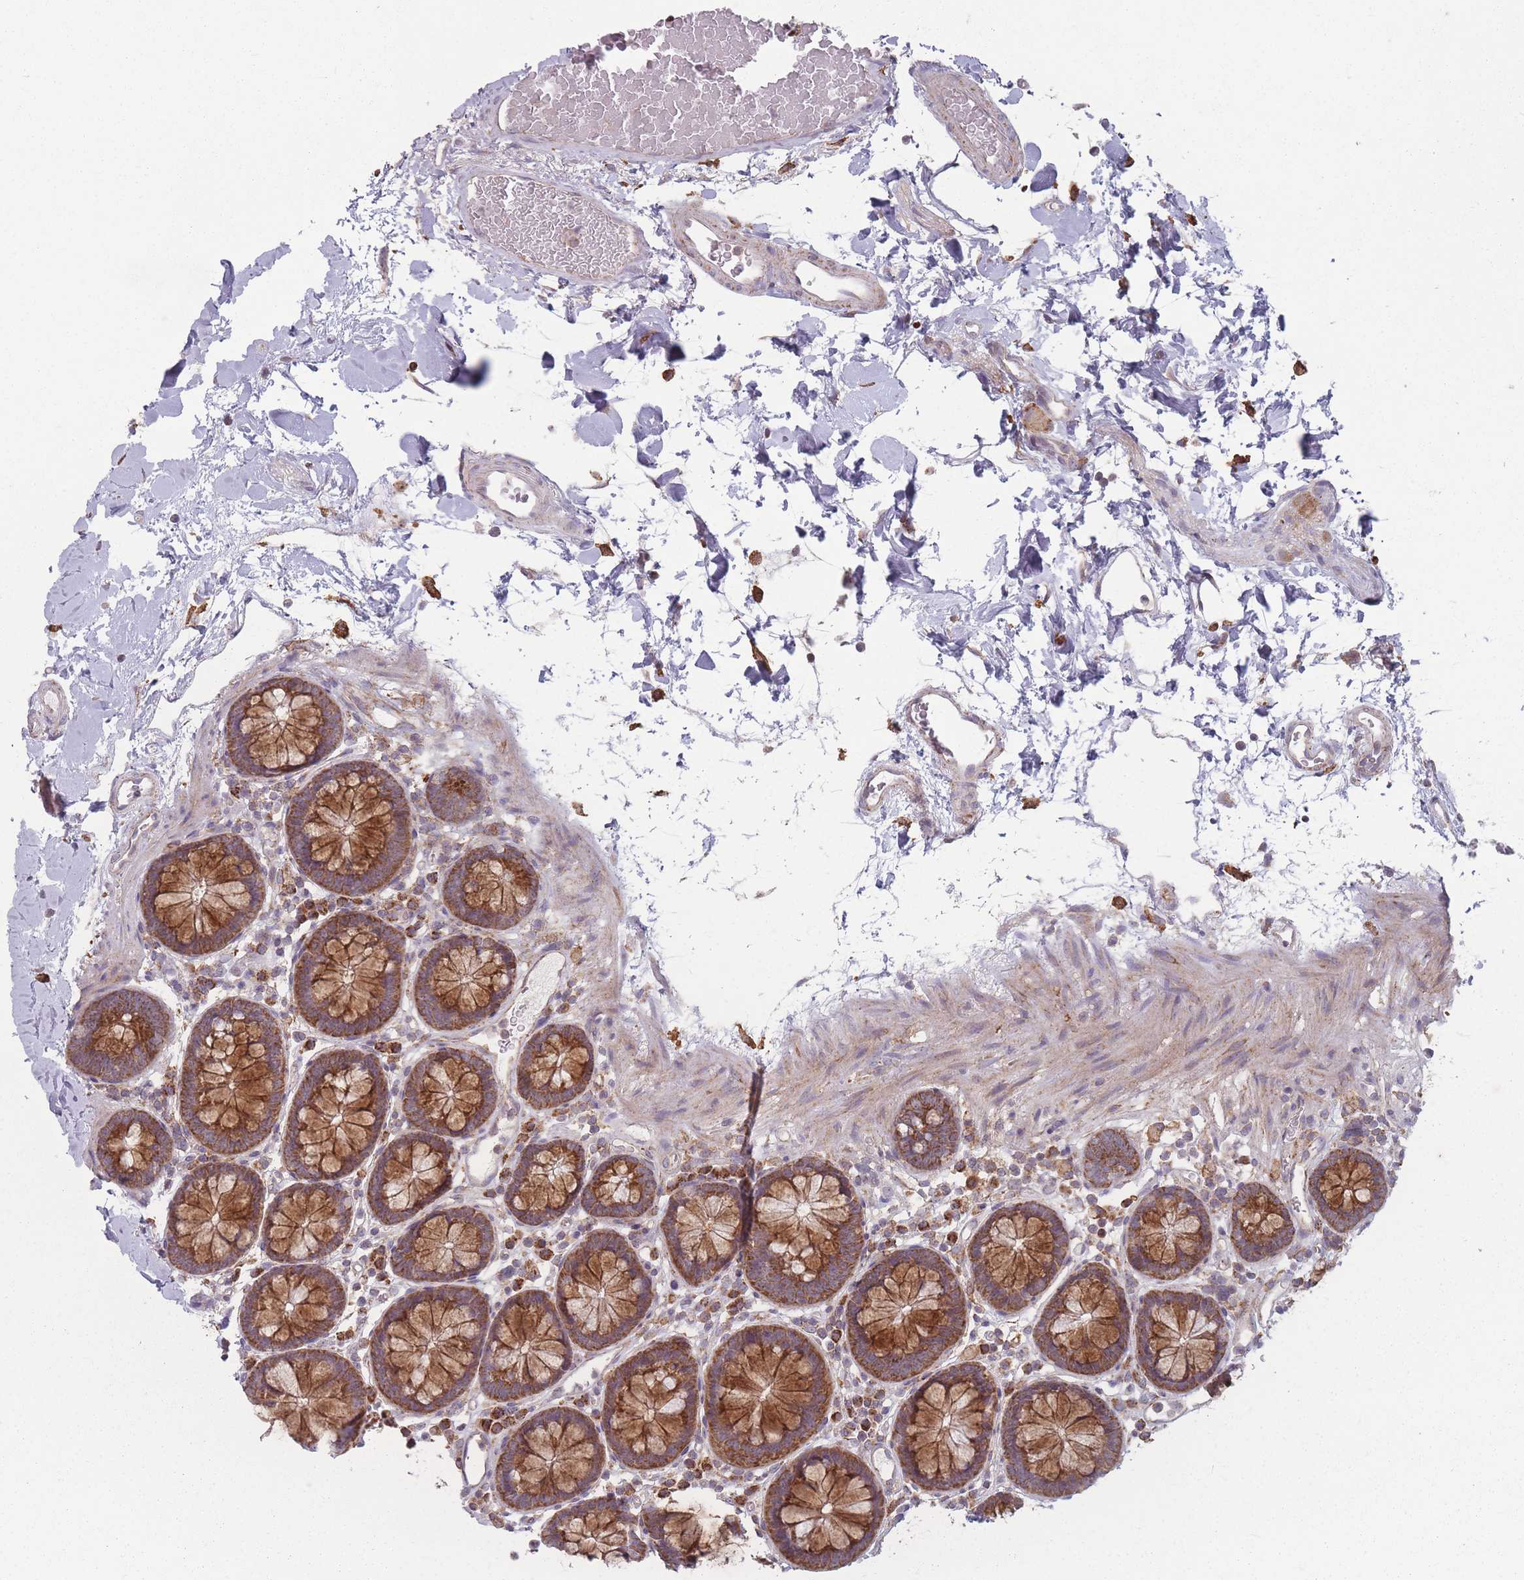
{"staining": {"intensity": "negative", "quantity": "none", "location": "none"}, "tissue": "colon", "cell_type": "Endothelial cells", "image_type": "normal", "snomed": [{"axis": "morphology", "description": "Normal tissue, NOS"}, {"axis": "topography", "description": "Colon"}], "caption": "Protein analysis of normal colon shows no significant expression in endothelial cells. Brightfield microscopy of immunohistochemistry stained with DAB (brown) and hematoxylin (blue), captured at high magnification.", "gene": "OR10Q1", "patient": {"sex": "male", "age": 75}}